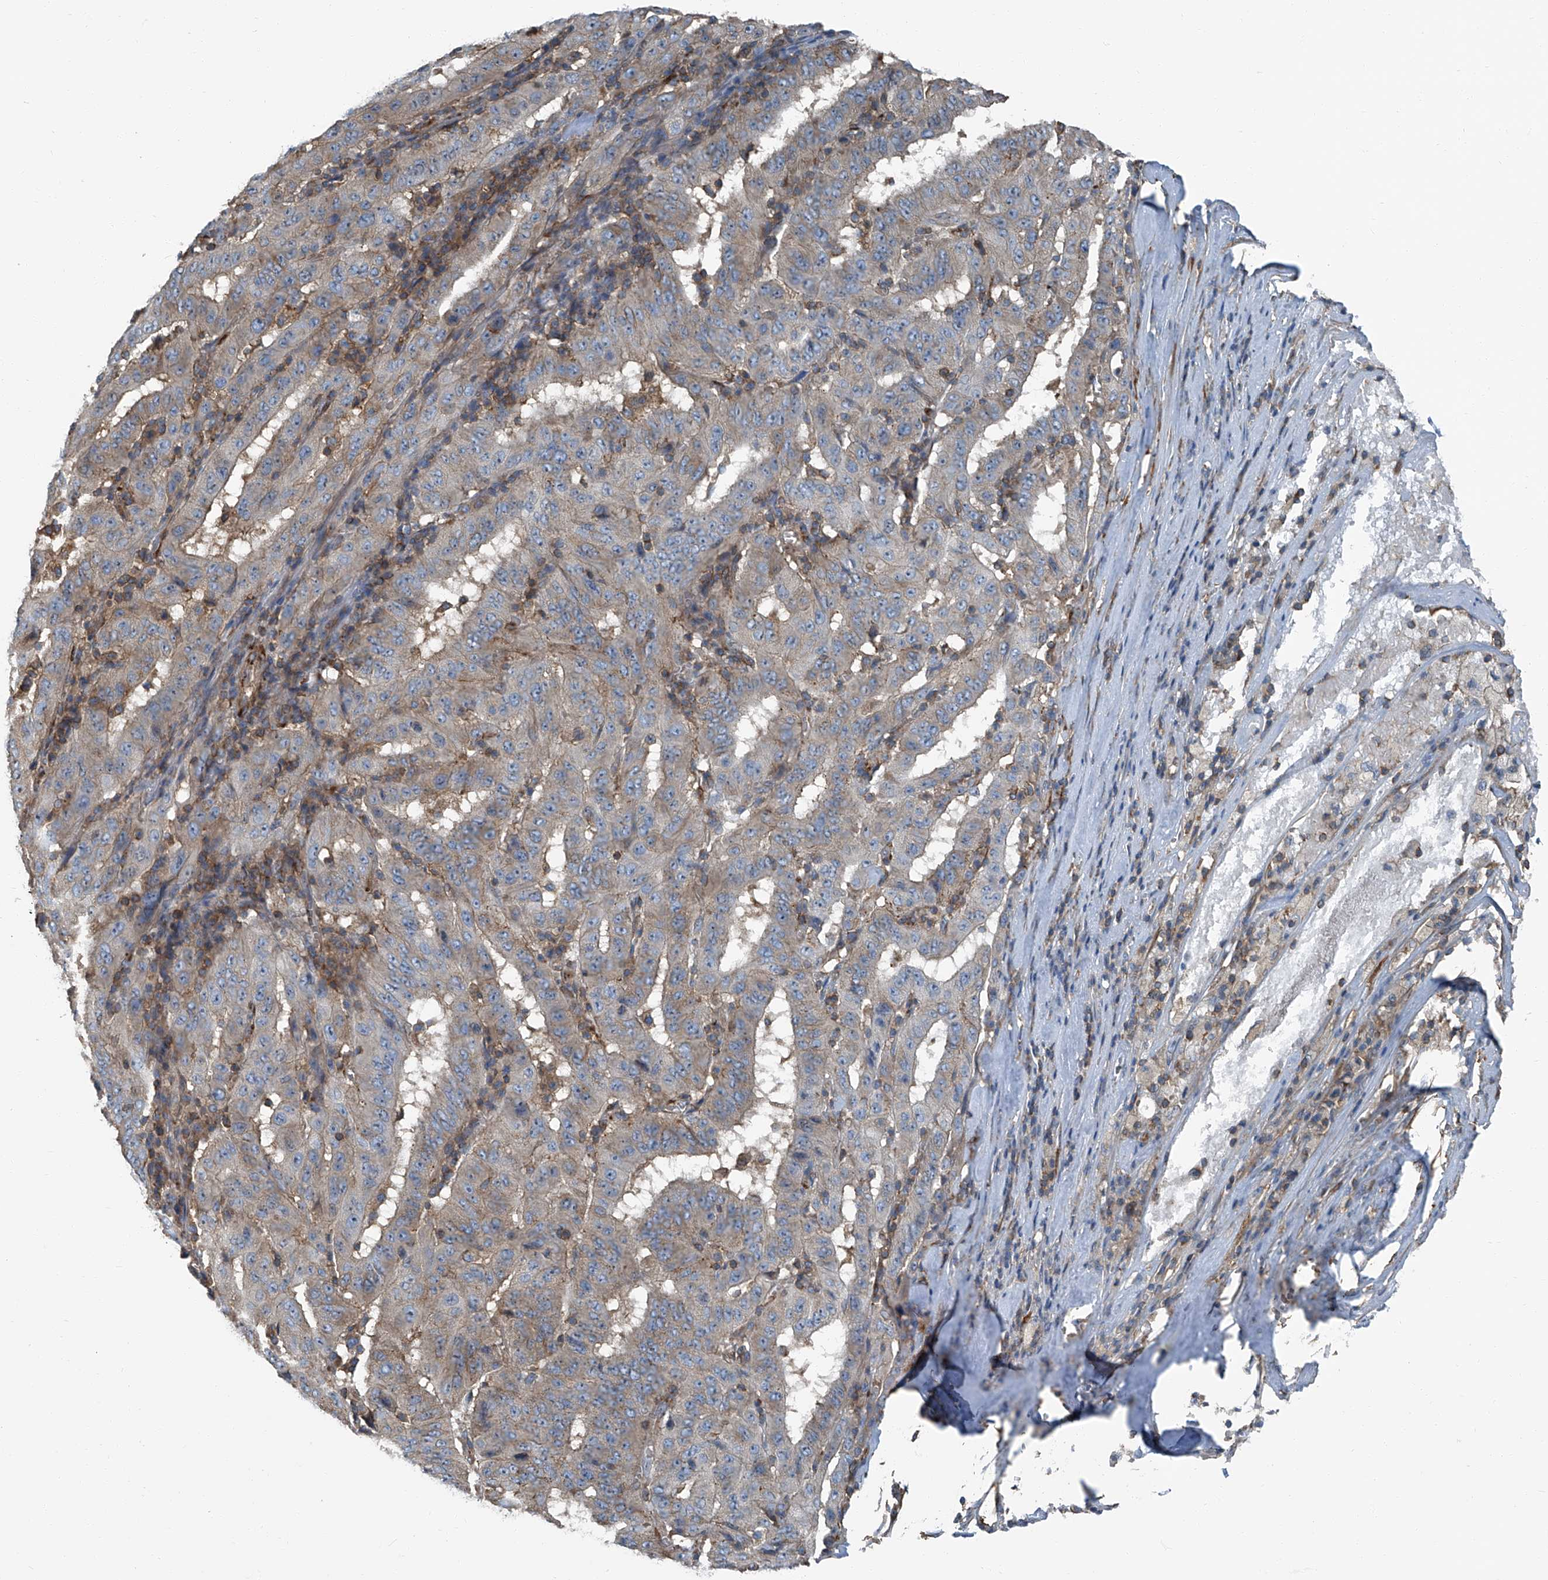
{"staining": {"intensity": "weak", "quantity": "25%-75%", "location": "cytoplasmic/membranous"}, "tissue": "pancreatic cancer", "cell_type": "Tumor cells", "image_type": "cancer", "snomed": [{"axis": "morphology", "description": "Adenocarcinoma, NOS"}, {"axis": "topography", "description": "Pancreas"}], "caption": "Adenocarcinoma (pancreatic) stained for a protein (brown) exhibits weak cytoplasmic/membranous positive positivity in about 25%-75% of tumor cells.", "gene": "SEPTIN7", "patient": {"sex": "male", "age": 63}}